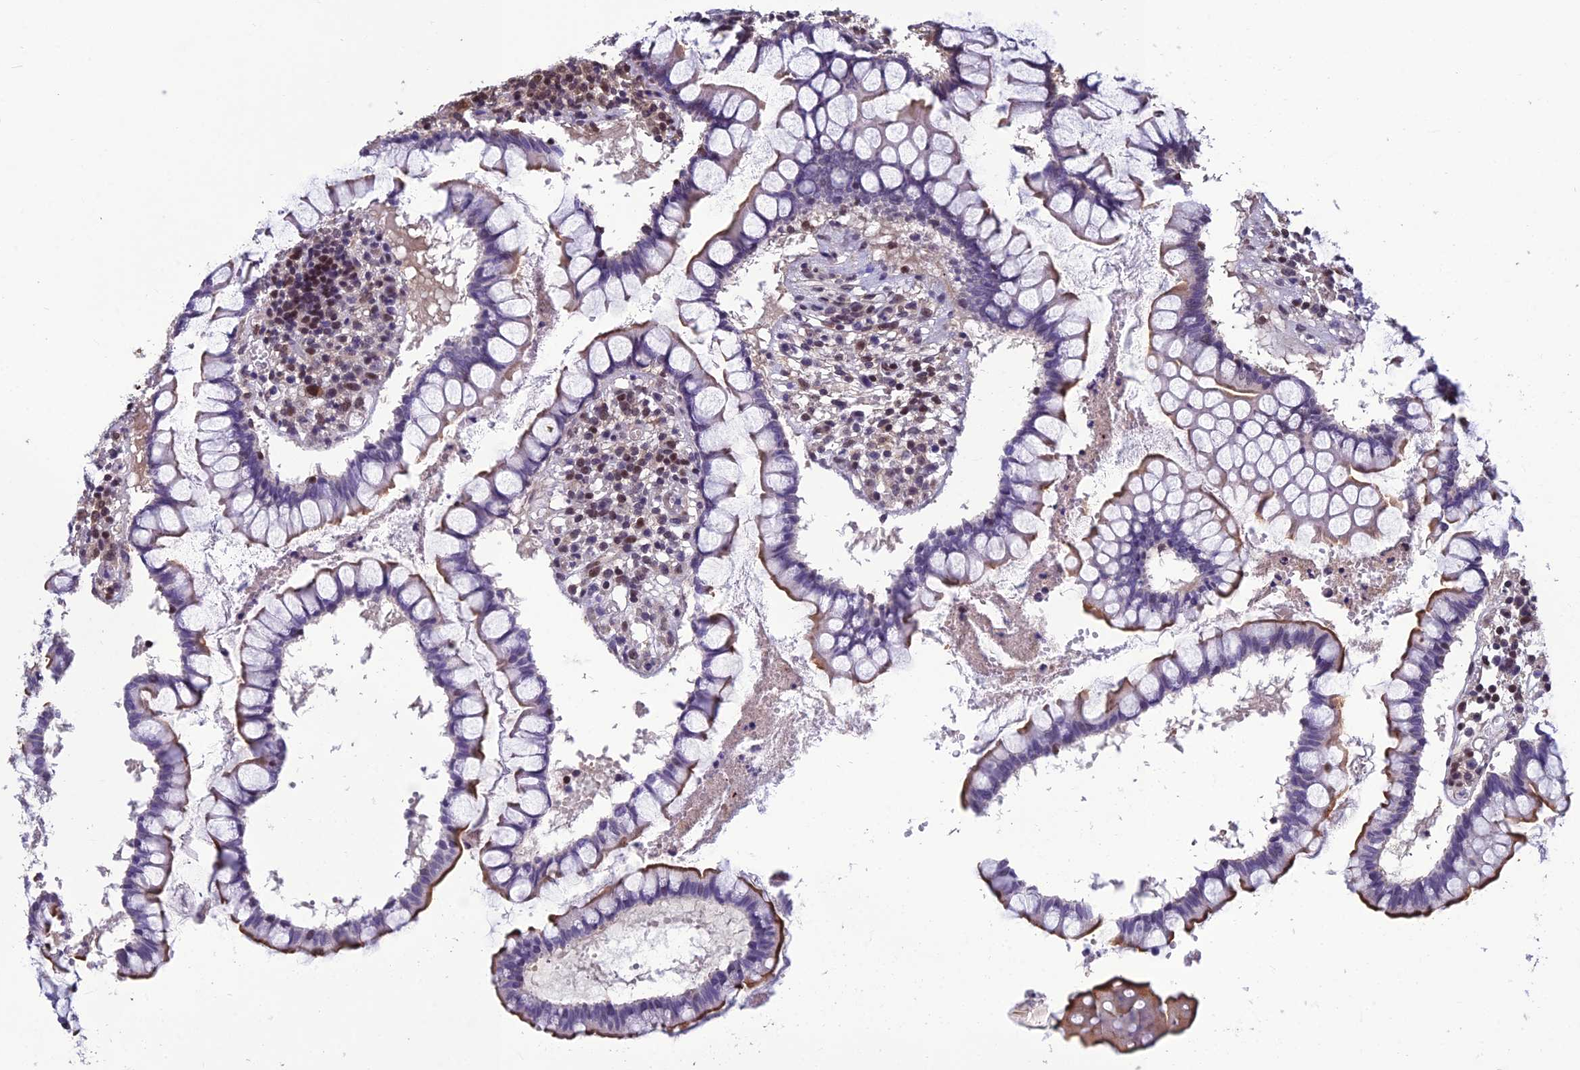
{"staining": {"intensity": "negative", "quantity": "none", "location": "none"}, "tissue": "colon", "cell_type": "Endothelial cells", "image_type": "normal", "snomed": [{"axis": "morphology", "description": "Normal tissue, NOS"}, {"axis": "morphology", "description": "Adenocarcinoma, NOS"}, {"axis": "topography", "description": "Colon"}], "caption": "Immunohistochemical staining of unremarkable human colon exhibits no significant expression in endothelial cells.", "gene": "GRWD1", "patient": {"sex": "female", "age": 55}}